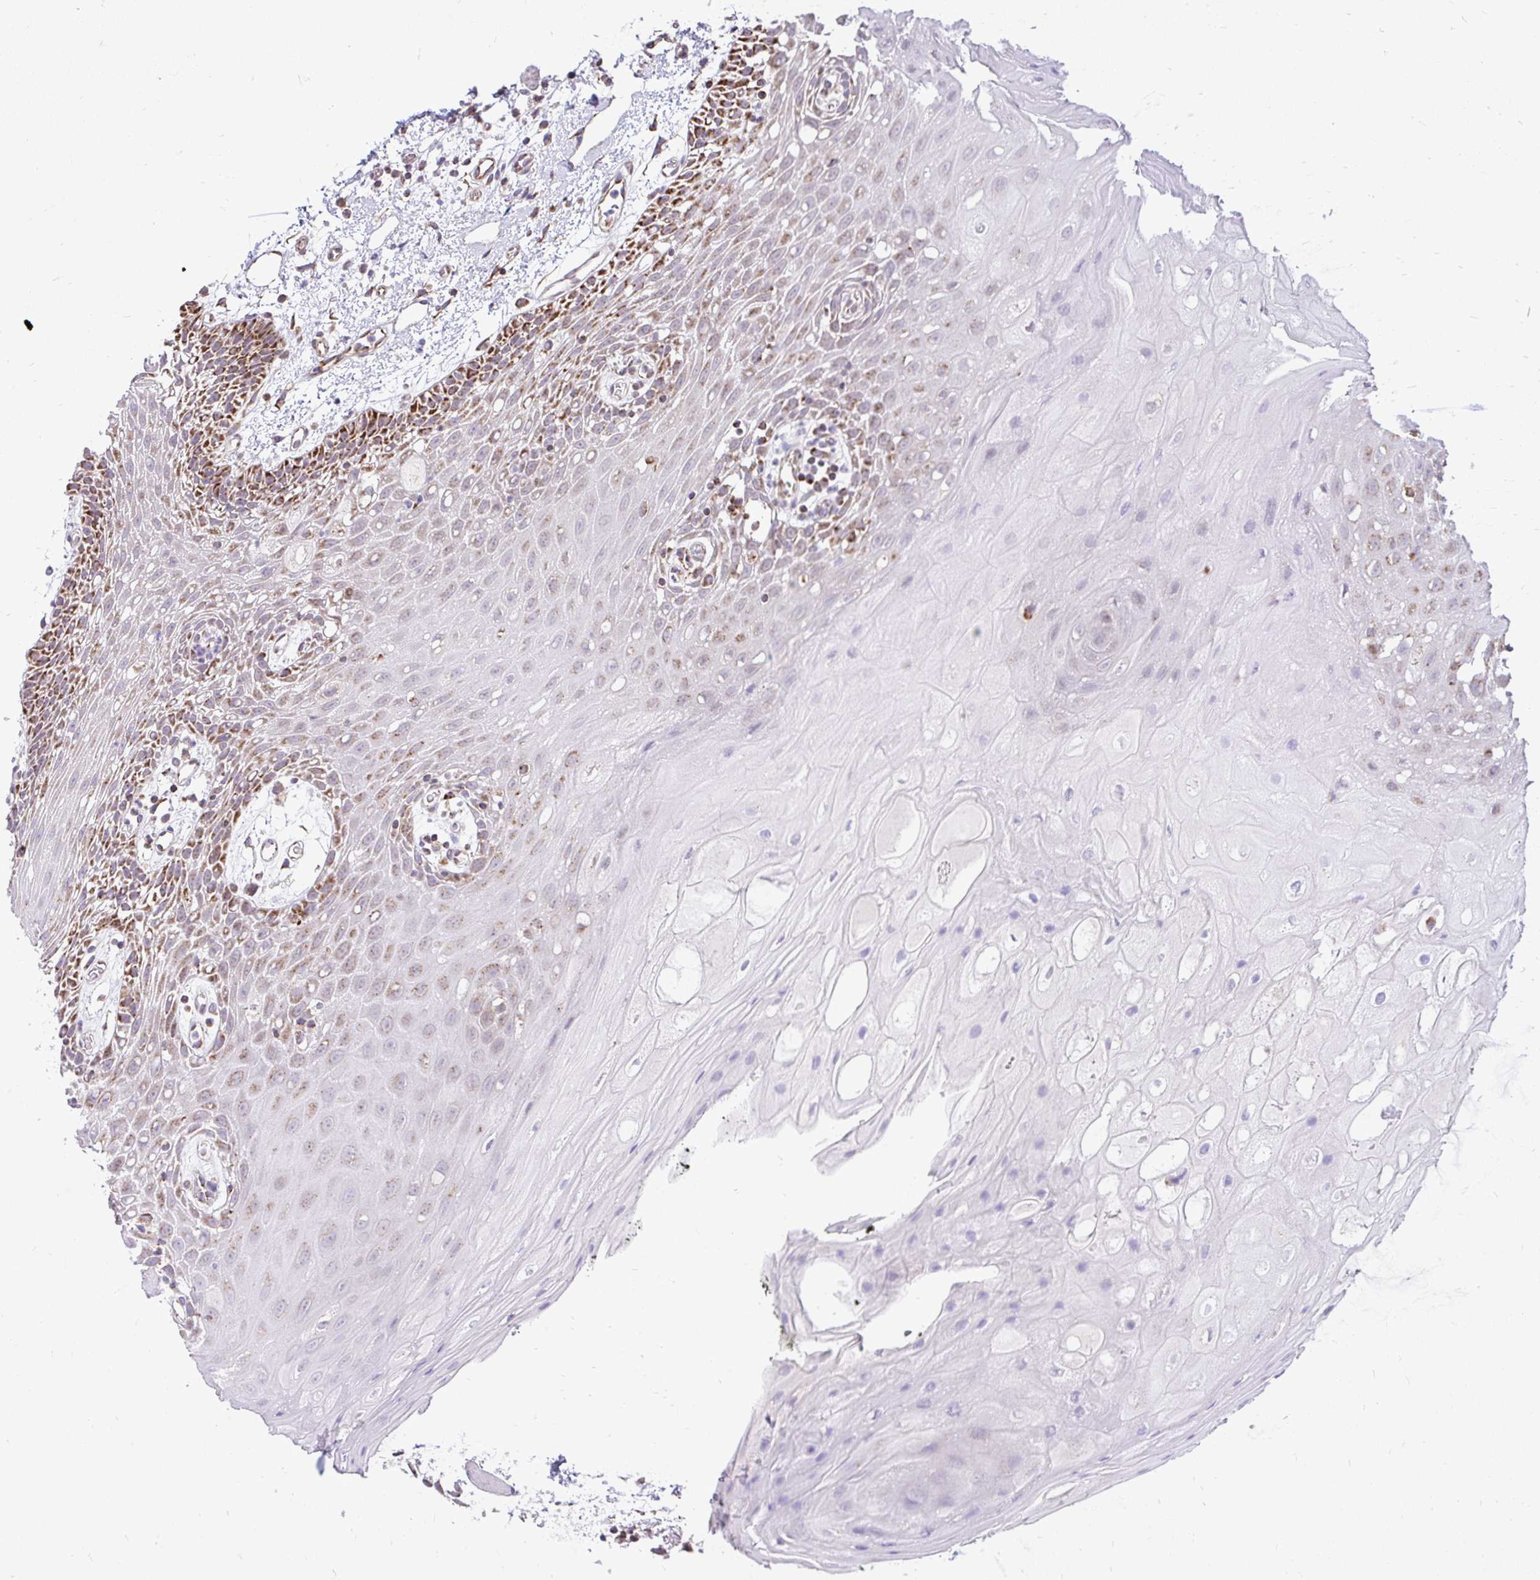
{"staining": {"intensity": "strong", "quantity": "<25%", "location": "cytoplasmic/membranous"}, "tissue": "oral mucosa", "cell_type": "Squamous epithelial cells", "image_type": "normal", "snomed": [{"axis": "morphology", "description": "Normal tissue, NOS"}, {"axis": "topography", "description": "Oral tissue"}], "caption": "High-magnification brightfield microscopy of unremarkable oral mucosa stained with DAB (brown) and counterstained with hematoxylin (blue). squamous epithelial cells exhibit strong cytoplasmic/membranous positivity is identified in approximately<25% of cells.", "gene": "PYCR2", "patient": {"sex": "female", "age": 59}}